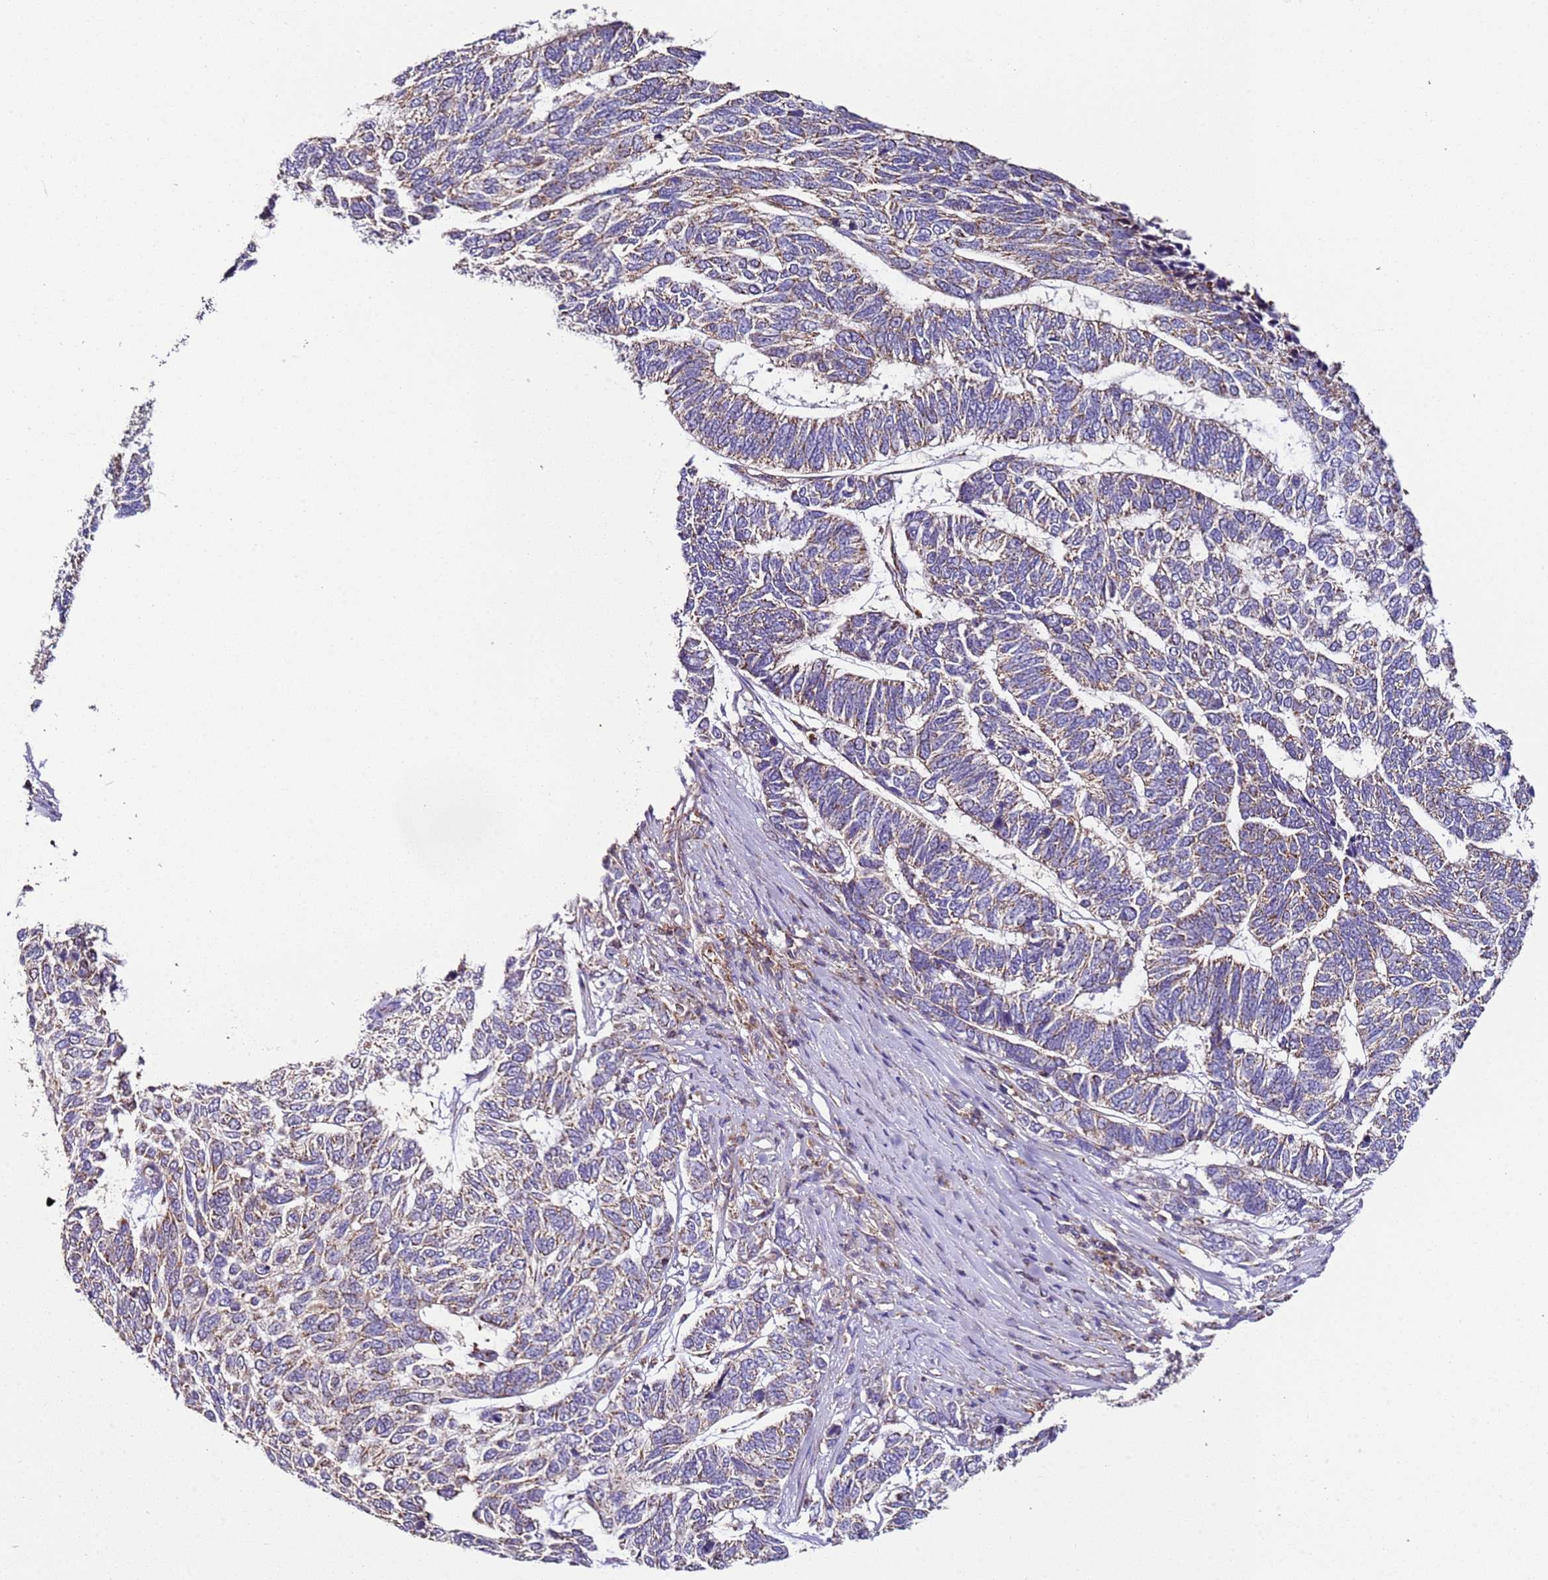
{"staining": {"intensity": "weak", "quantity": "<25%", "location": "cytoplasmic/membranous"}, "tissue": "skin cancer", "cell_type": "Tumor cells", "image_type": "cancer", "snomed": [{"axis": "morphology", "description": "Basal cell carcinoma"}, {"axis": "topography", "description": "Skin"}], "caption": "Immunohistochemistry (IHC) of basal cell carcinoma (skin) shows no positivity in tumor cells.", "gene": "RMND5A", "patient": {"sex": "female", "age": 65}}